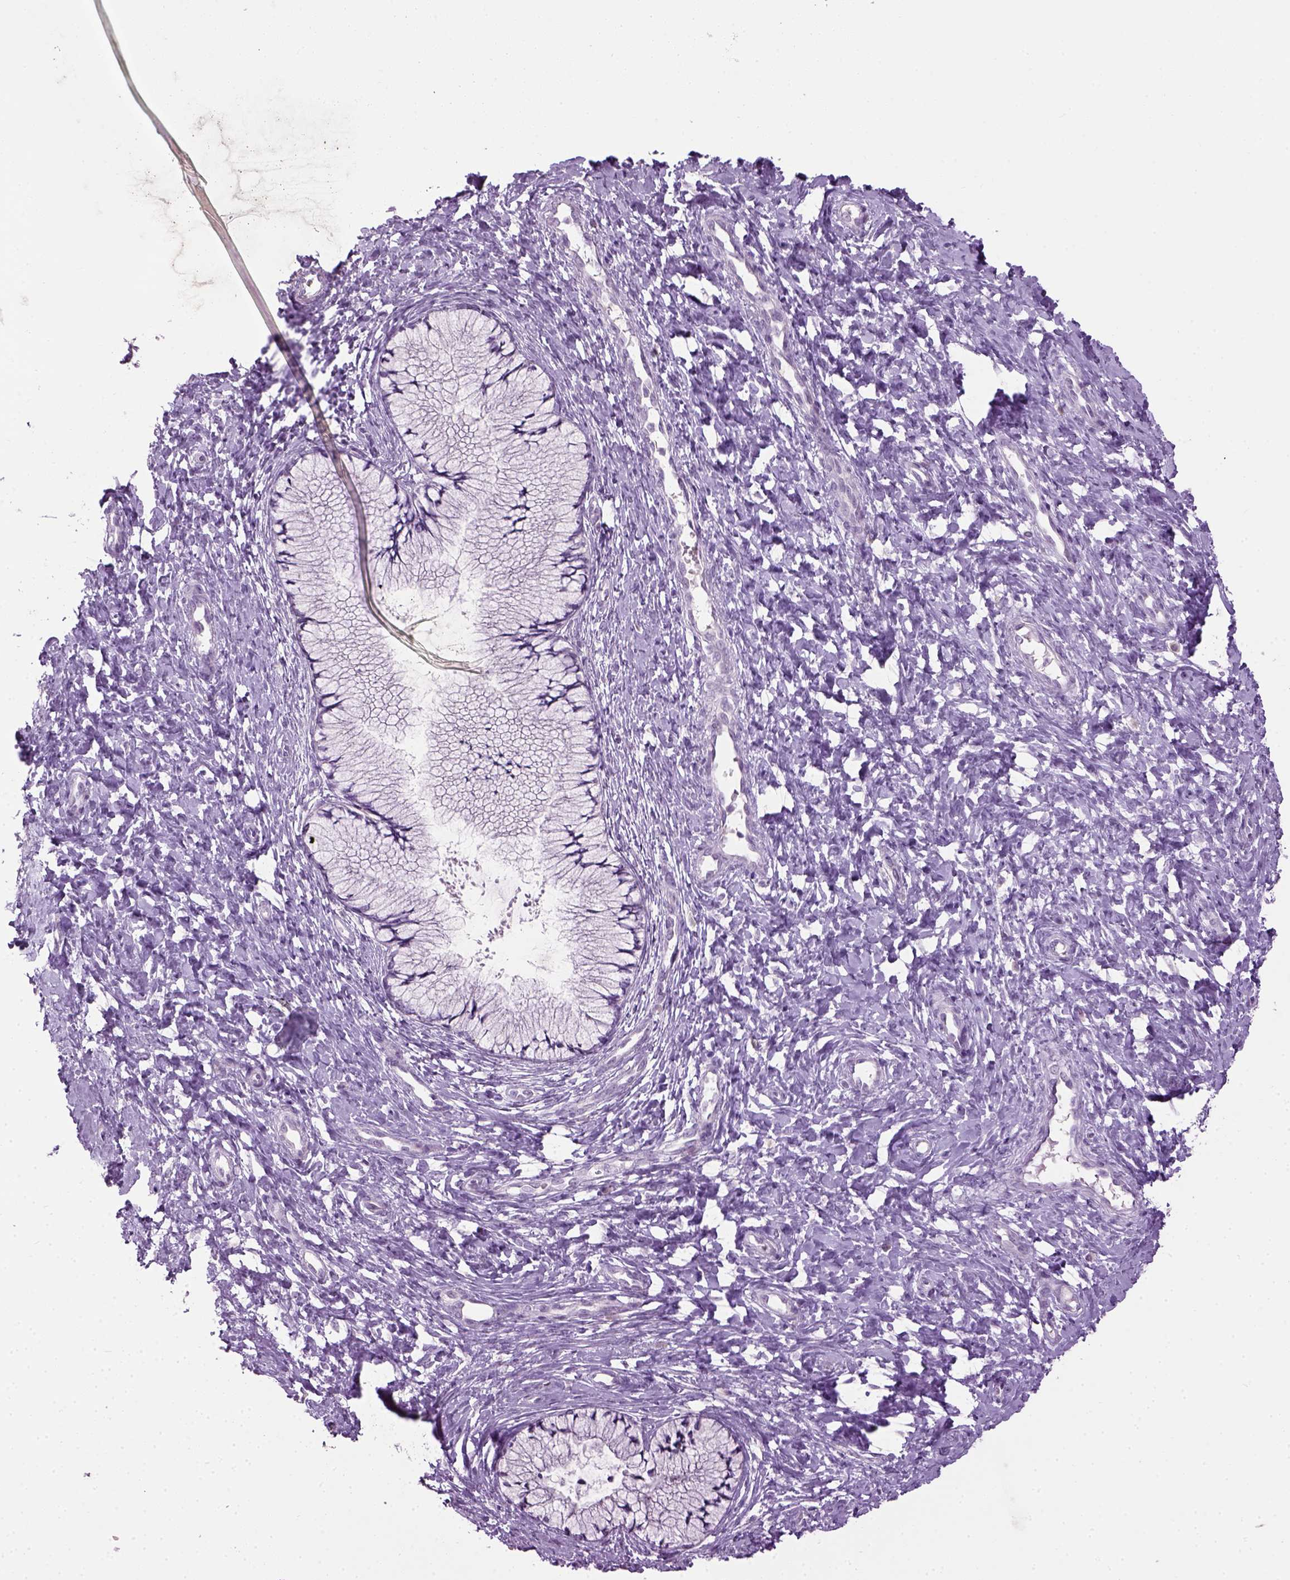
{"staining": {"intensity": "negative", "quantity": "none", "location": "none"}, "tissue": "cervix", "cell_type": "Glandular cells", "image_type": "normal", "snomed": [{"axis": "morphology", "description": "Normal tissue, NOS"}, {"axis": "topography", "description": "Cervix"}], "caption": "Immunohistochemical staining of unremarkable human cervix displays no significant staining in glandular cells.", "gene": "GABRB2", "patient": {"sex": "female", "age": 37}}